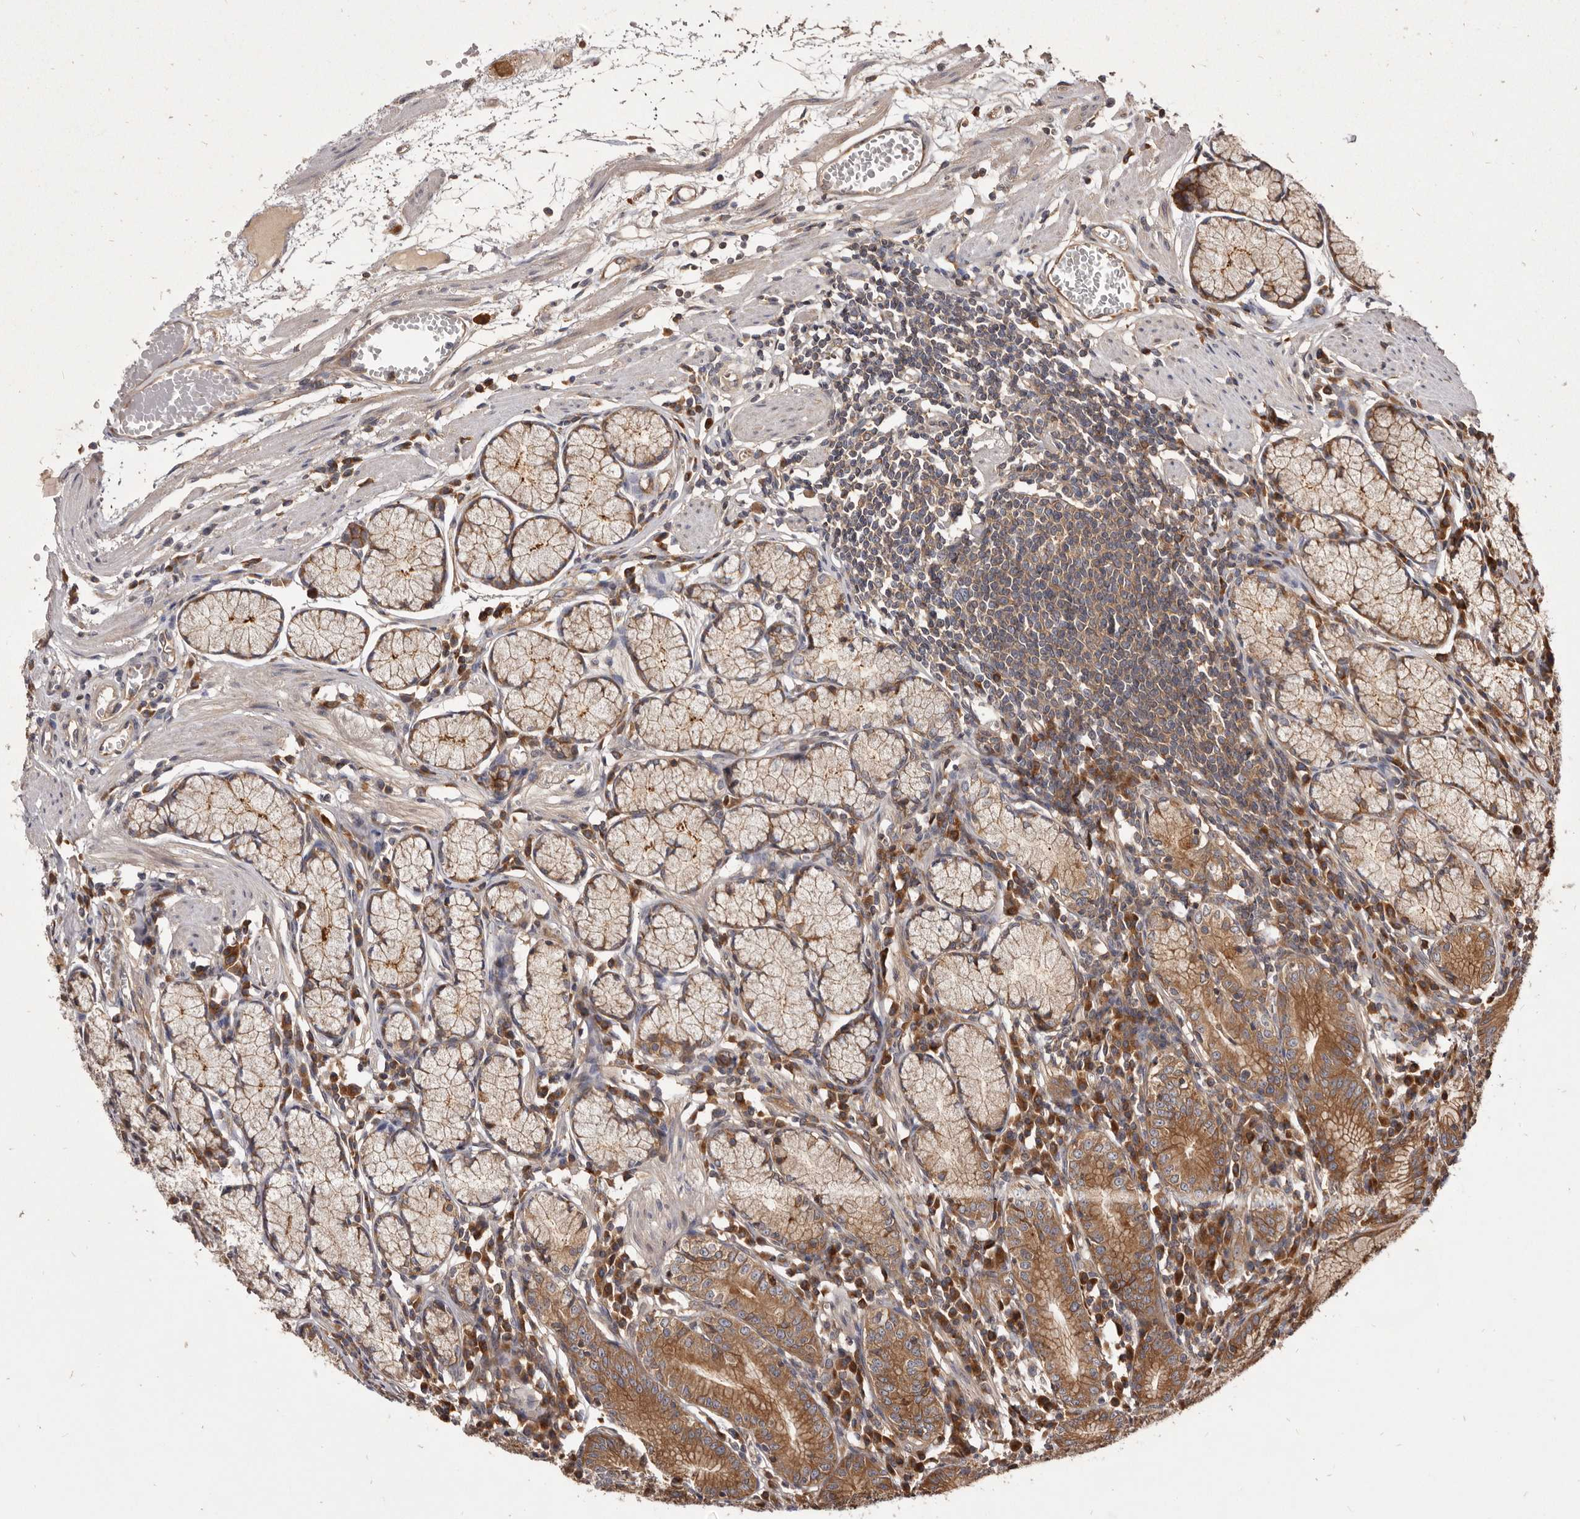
{"staining": {"intensity": "moderate", "quantity": "25%-75%", "location": "cytoplasmic/membranous"}, "tissue": "stomach", "cell_type": "Glandular cells", "image_type": "normal", "snomed": [{"axis": "morphology", "description": "Normal tissue, NOS"}, {"axis": "topography", "description": "Stomach"}], "caption": "Human stomach stained with a brown dye demonstrates moderate cytoplasmic/membranous positive staining in about 25%-75% of glandular cells.", "gene": "ADAMTS20", "patient": {"sex": "male", "age": 55}}